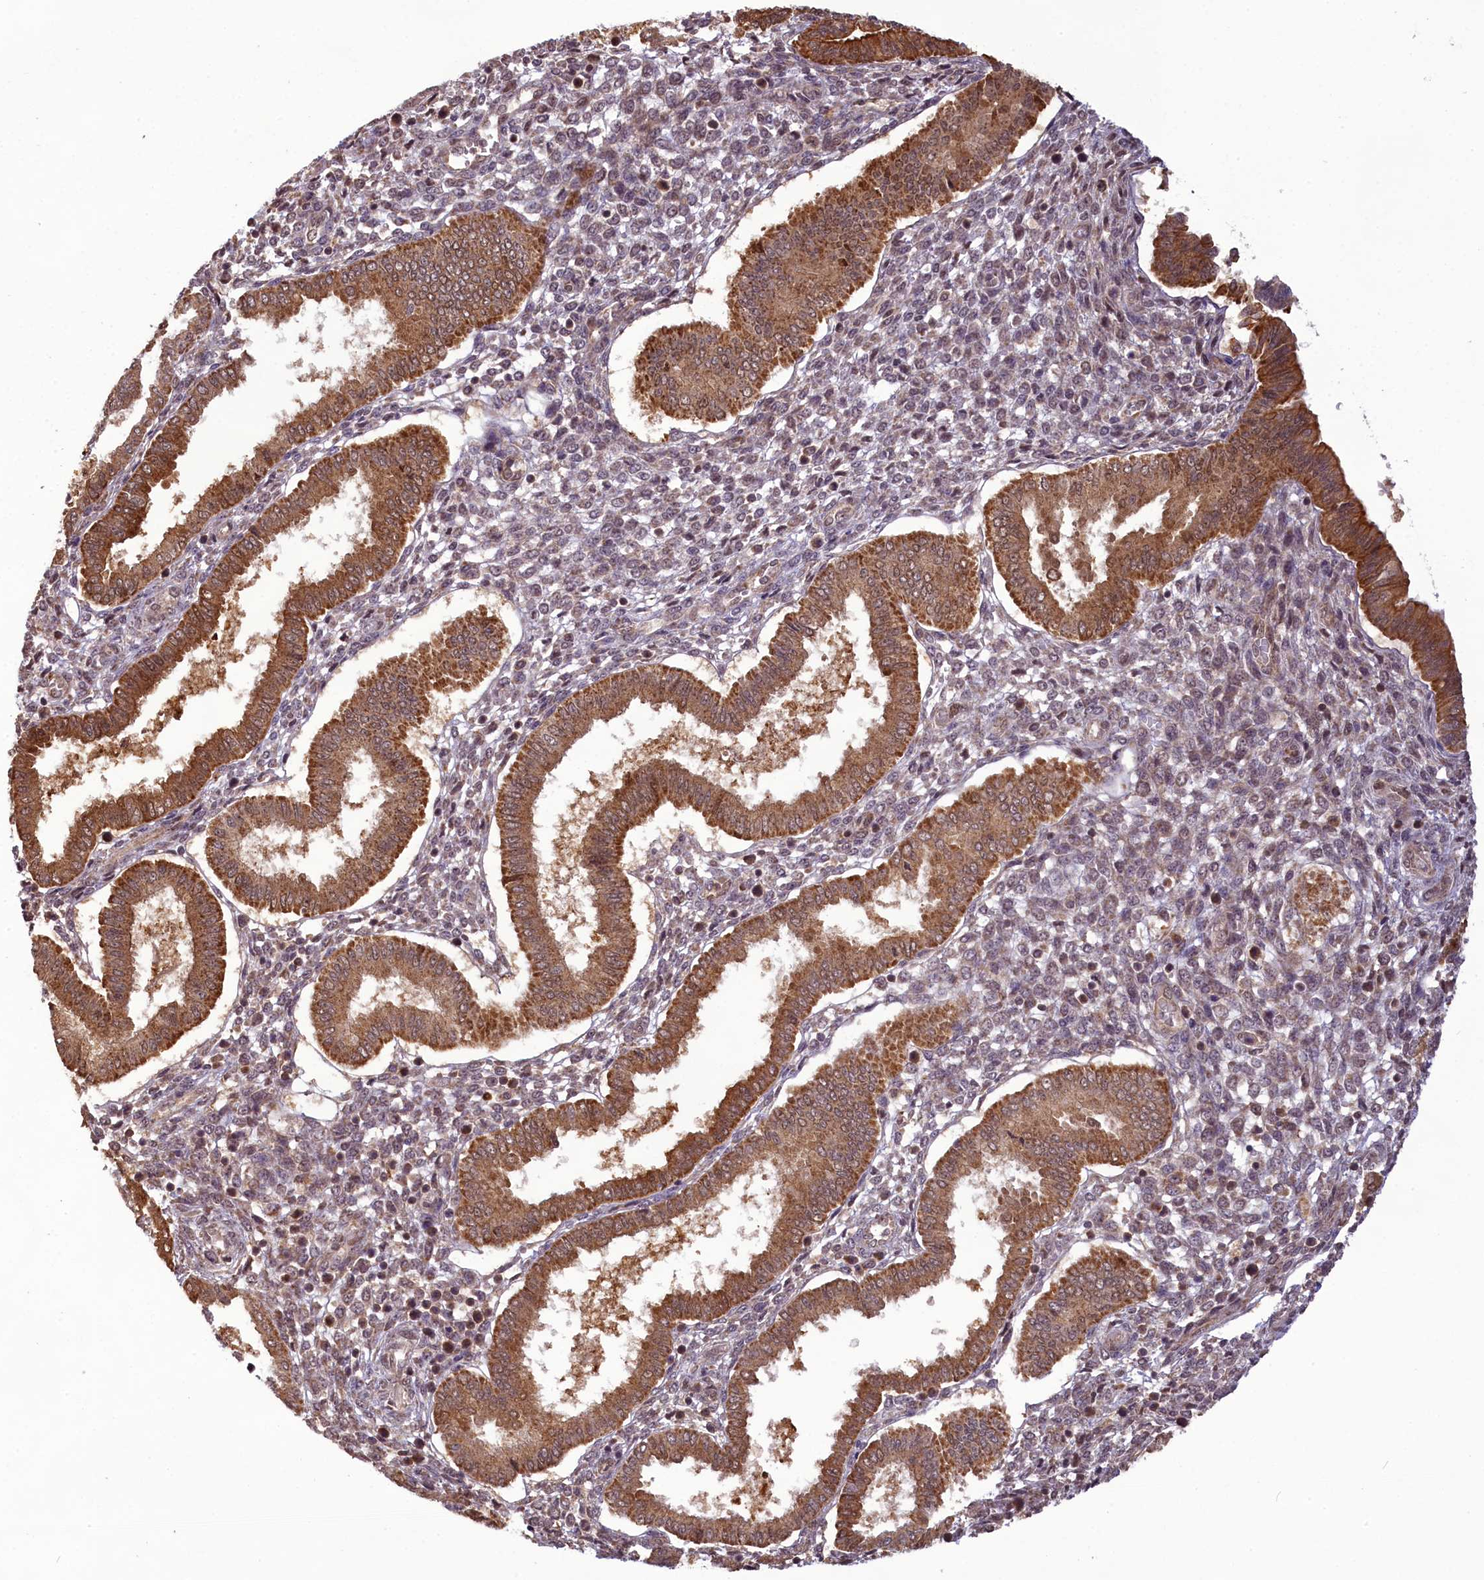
{"staining": {"intensity": "weak", "quantity": "25%-75%", "location": "cytoplasmic/membranous,nuclear"}, "tissue": "endometrium", "cell_type": "Cells in endometrial stroma", "image_type": "normal", "snomed": [{"axis": "morphology", "description": "Normal tissue, NOS"}, {"axis": "topography", "description": "Endometrium"}], "caption": "High-power microscopy captured an immunohistochemistry (IHC) micrograph of unremarkable endometrium, revealing weak cytoplasmic/membranous,nuclear expression in about 25%-75% of cells in endometrial stroma. Using DAB (brown) and hematoxylin (blue) stains, captured at high magnification using brightfield microscopy.", "gene": "CARD8", "patient": {"sex": "female", "age": 24}}